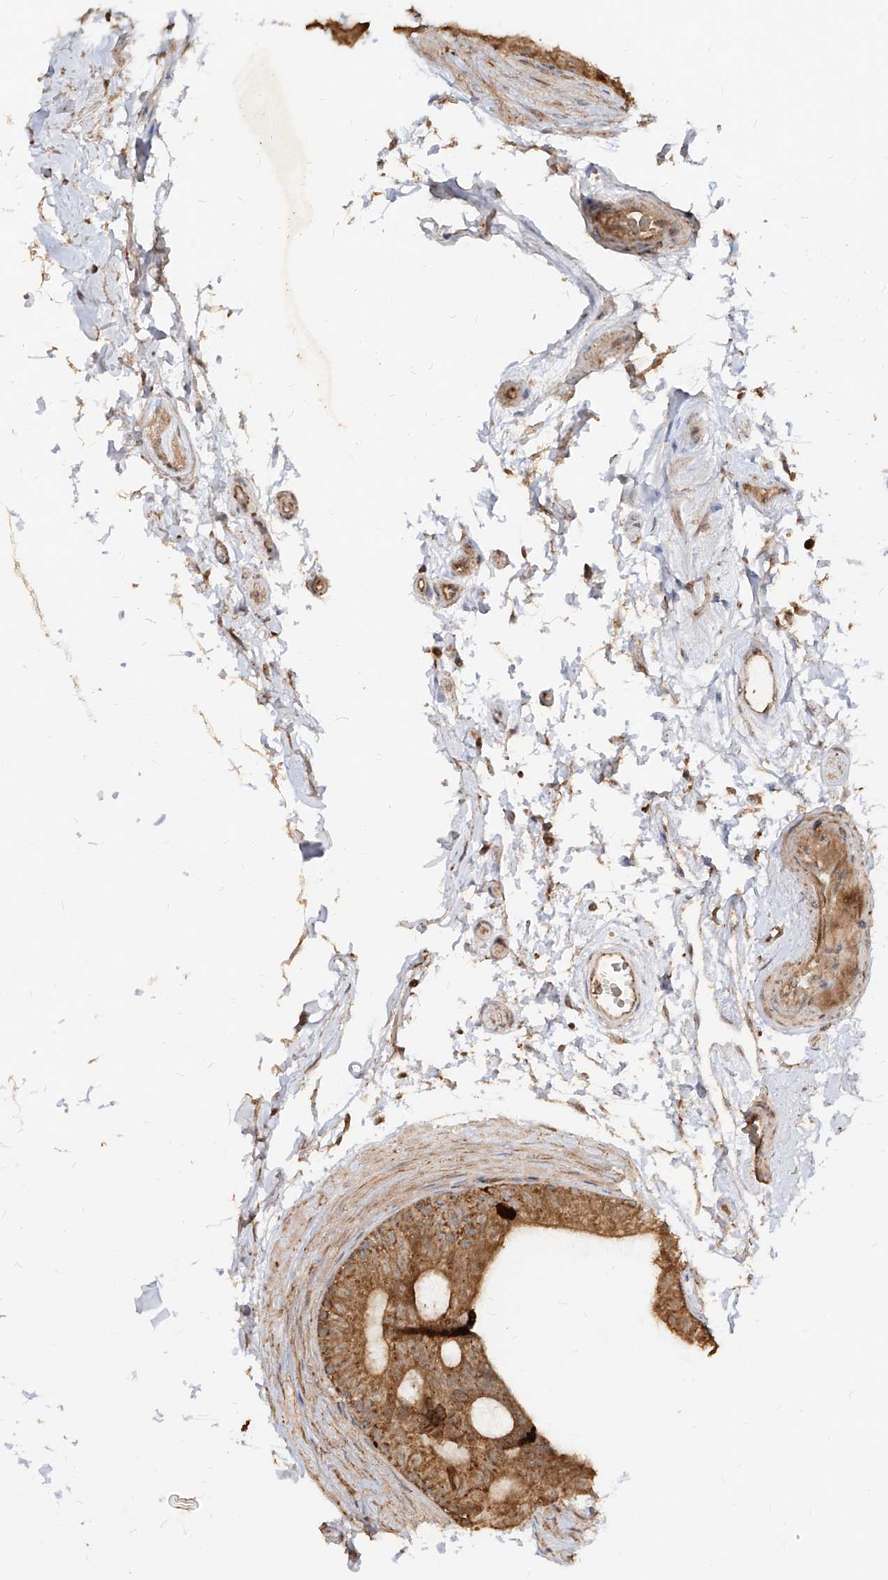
{"staining": {"intensity": "moderate", "quantity": ">75%", "location": "cytoplasmic/membranous"}, "tissue": "epididymis", "cell_type": "Glandular cells", "image_type": "normal", "snomed": [{"axis": "morphology", "description": "Normal tissue, NOS"}, {"axis": "topography", "description": "Epididymis"}], "caption": "A photomicrograph of human epididymis stained for a protein exhibits moderate cytoplasmic/membranous brown staining in glandular cells. The protein of interest is stained brown, and the nuclei are stained in blue (DAB IHC with brightfield microscopy, high magnification).", "gene": "AIM2", "patient": {"sex": "male", "age": 49}}